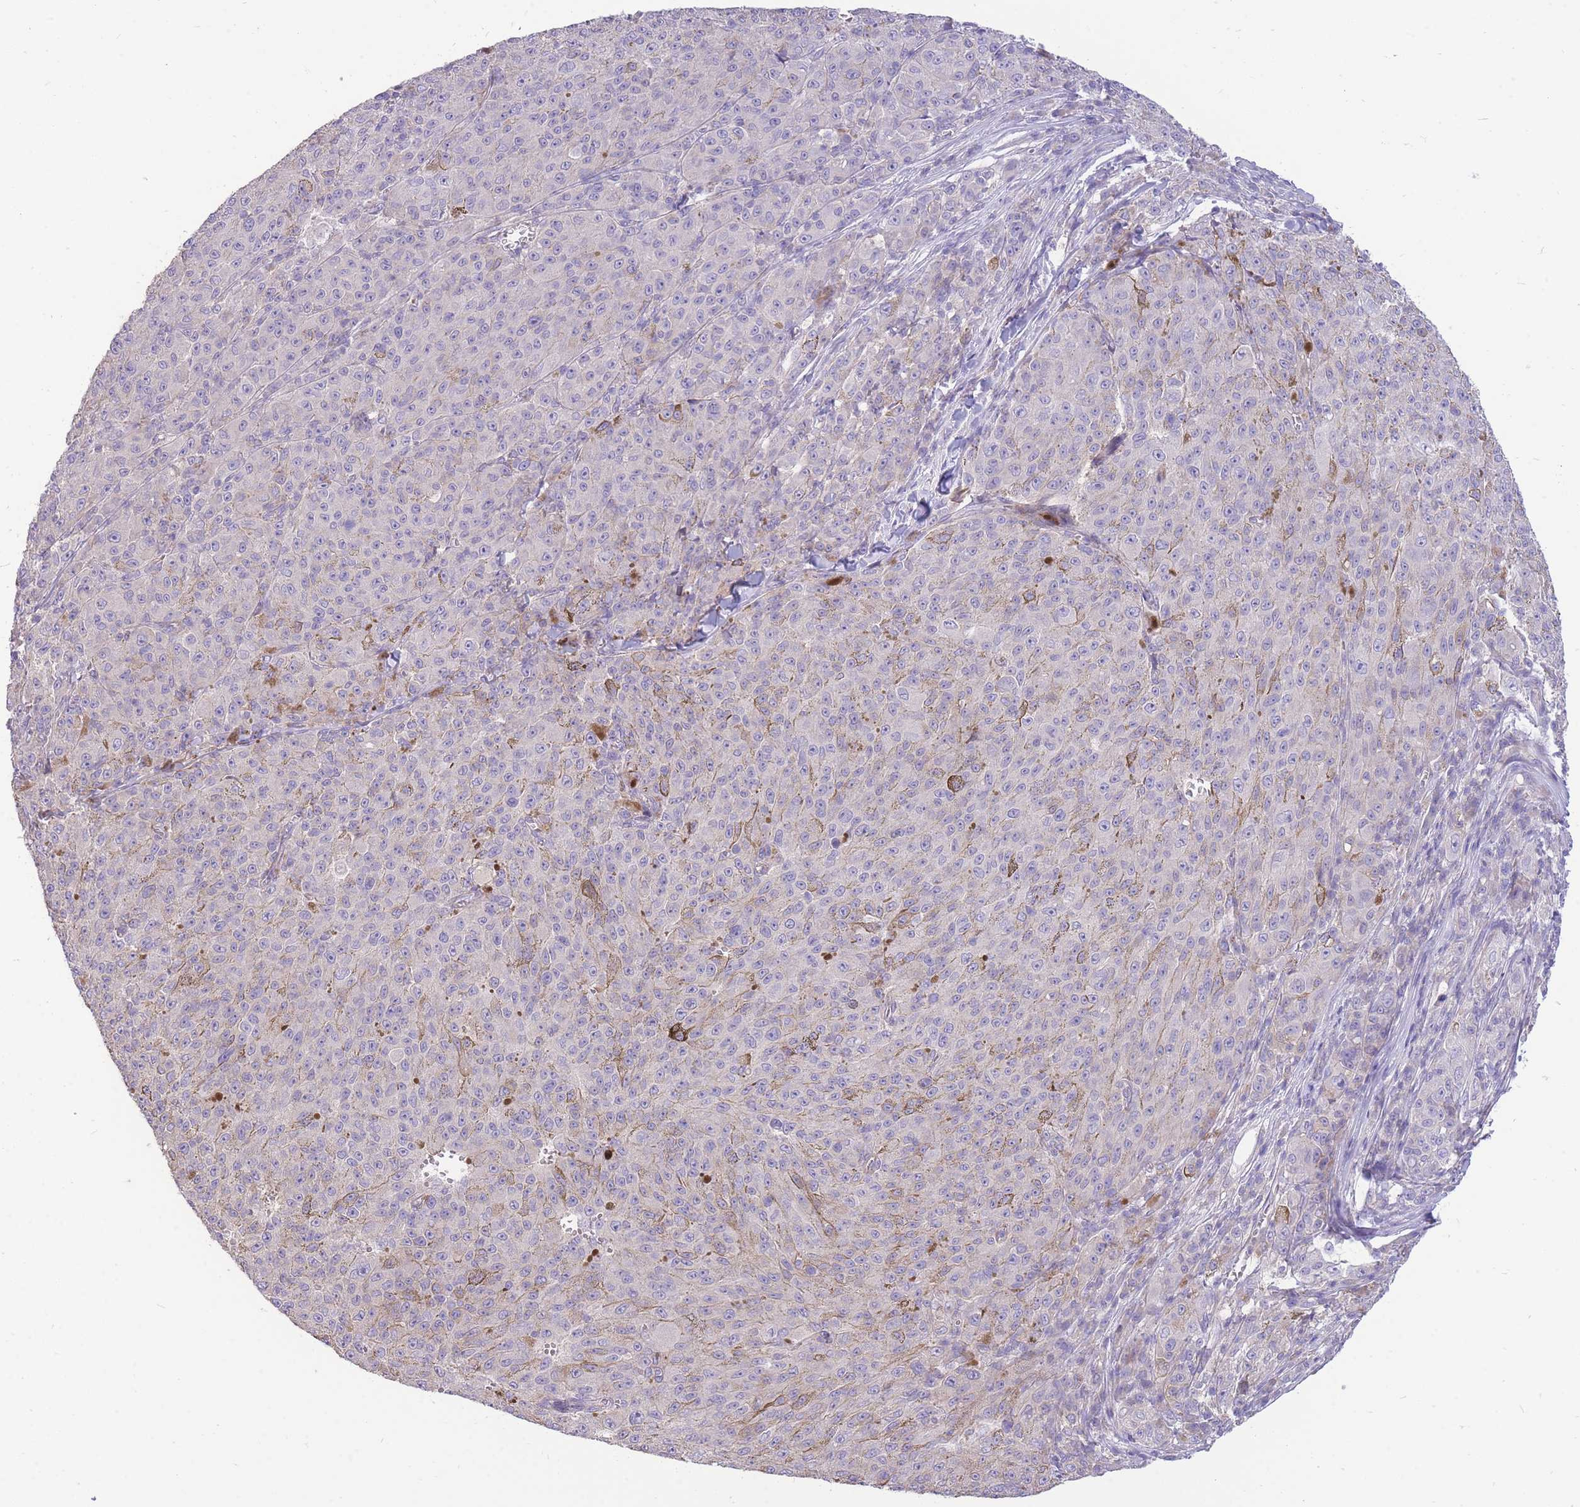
{"staining": {"intensity": "negative", "quantity": "none", "location": "none"}, "tissue": "melanoma", "cell_type": "Tumor cells", "image_type": "cancer", "snomed": [{"axis": "morphology", "description": "Malignant melanoma, NOS"}, {"axis": "topography", "description": "Skin"}], "caption": "An immunohistochemistry (IHC) micrograph of malignant melanoma is shown. There is no staining in tumor cells of malignant melanoma. The staining is performed using DAB brown chromogen with nuclei counter-stained in using hematoxylin.", "gene": "OR5T1", "patient": {"sex": "female", "age": 52}}